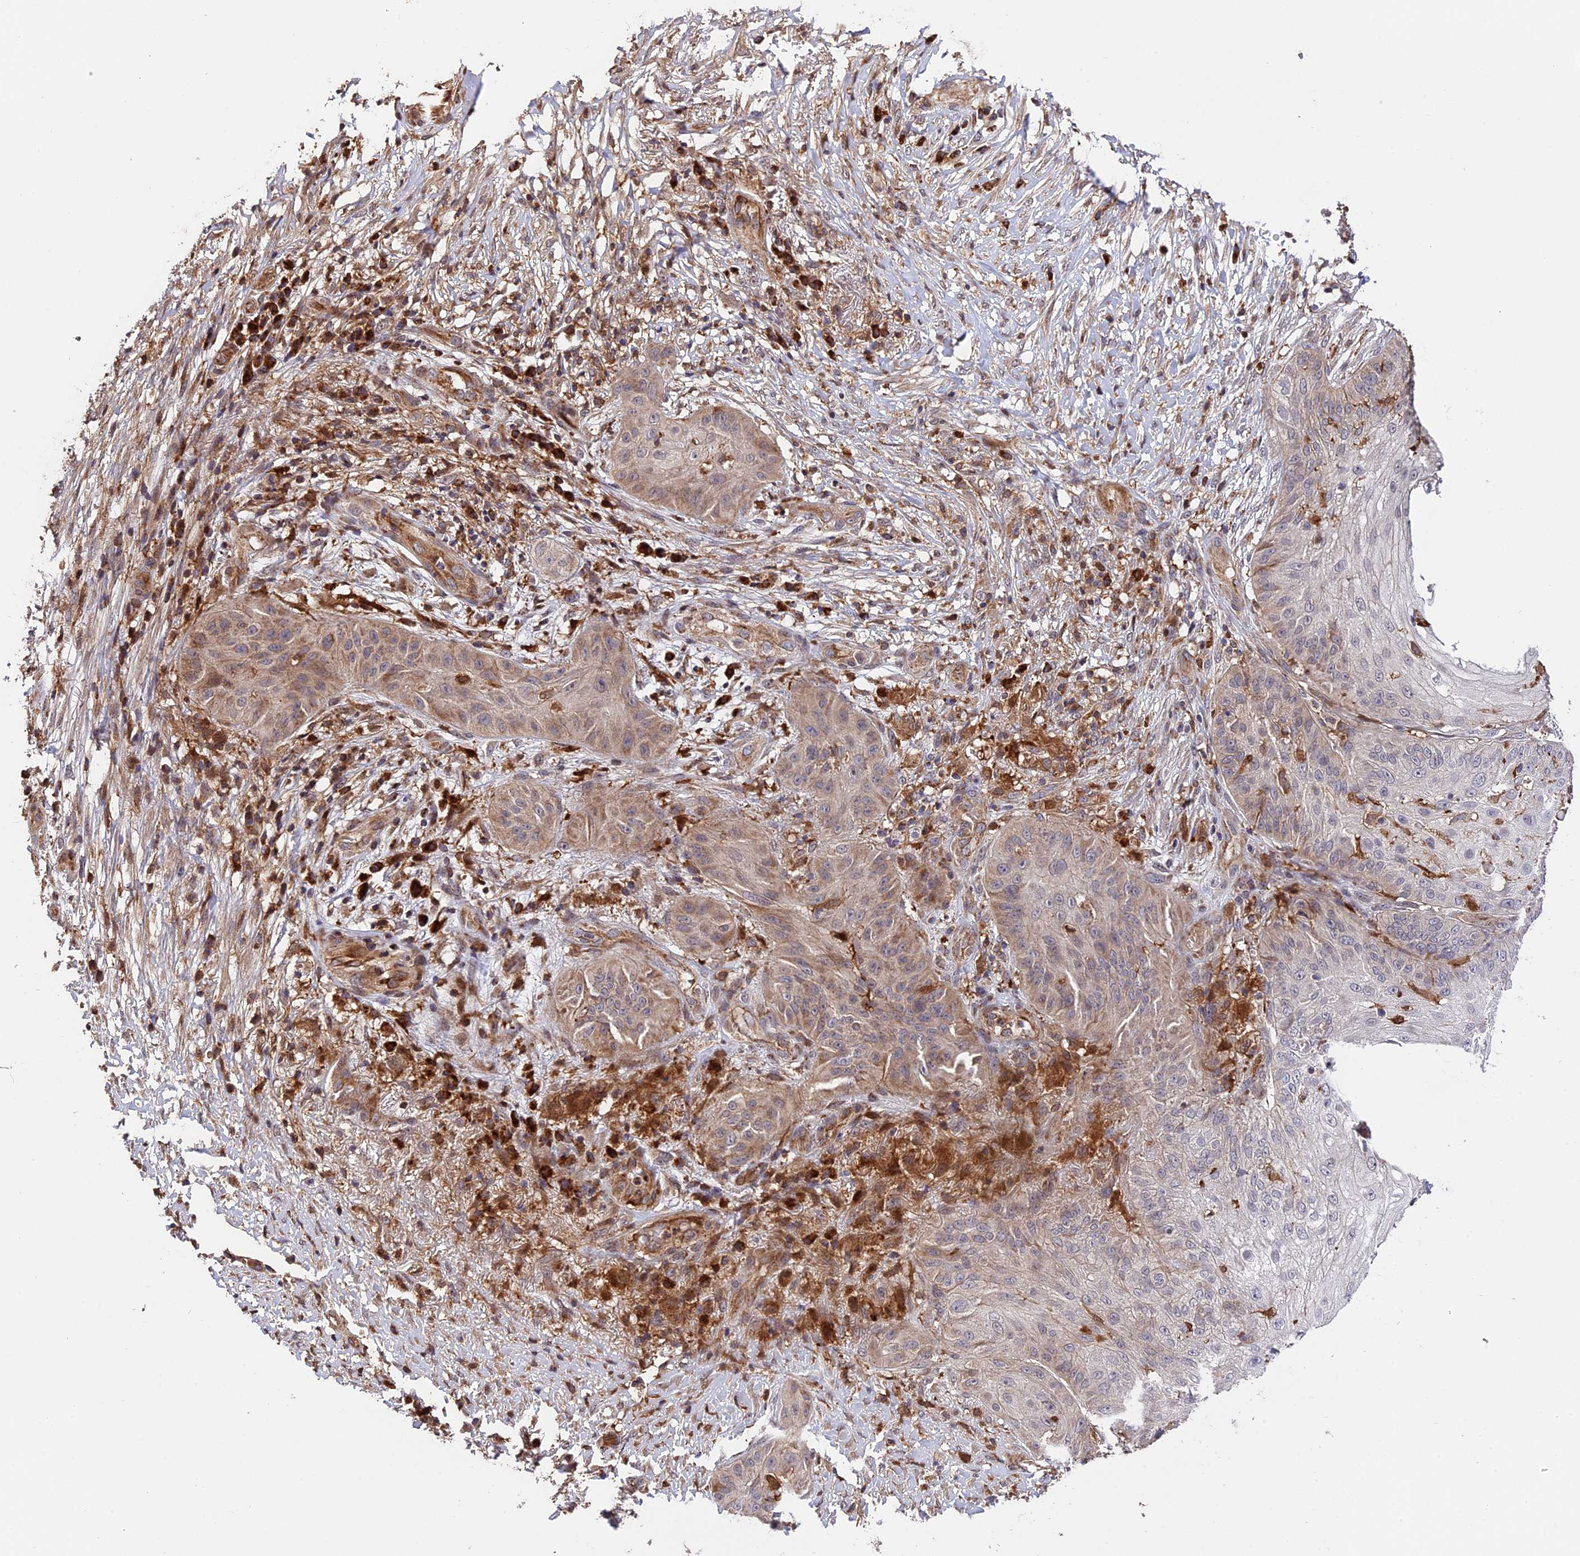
{"staining": {"intensity": "weak", "quantity": "25%-75%", "location": "cytoplasmic/membranous"}, "tissue": "skin cancer", "cell_type": "Tumor cells", "image_type": "cancer", "snomed": [{"axis": "morphology", "description": "Squamous cell carcinoma, NOS"}, {"axis": "topography", "description": "Skin"}], "caption": "DAB (3,3'-diaminobenzidine) immunohistochemical staining of skin cancer (squamous cell carcinoma) exhibits weak cytoplasmic/membranous protein expression in approximately 25%-75% of tumor cells.", "gene": "HERPUD1", "patient": {"sex": "male", "age": 70}}